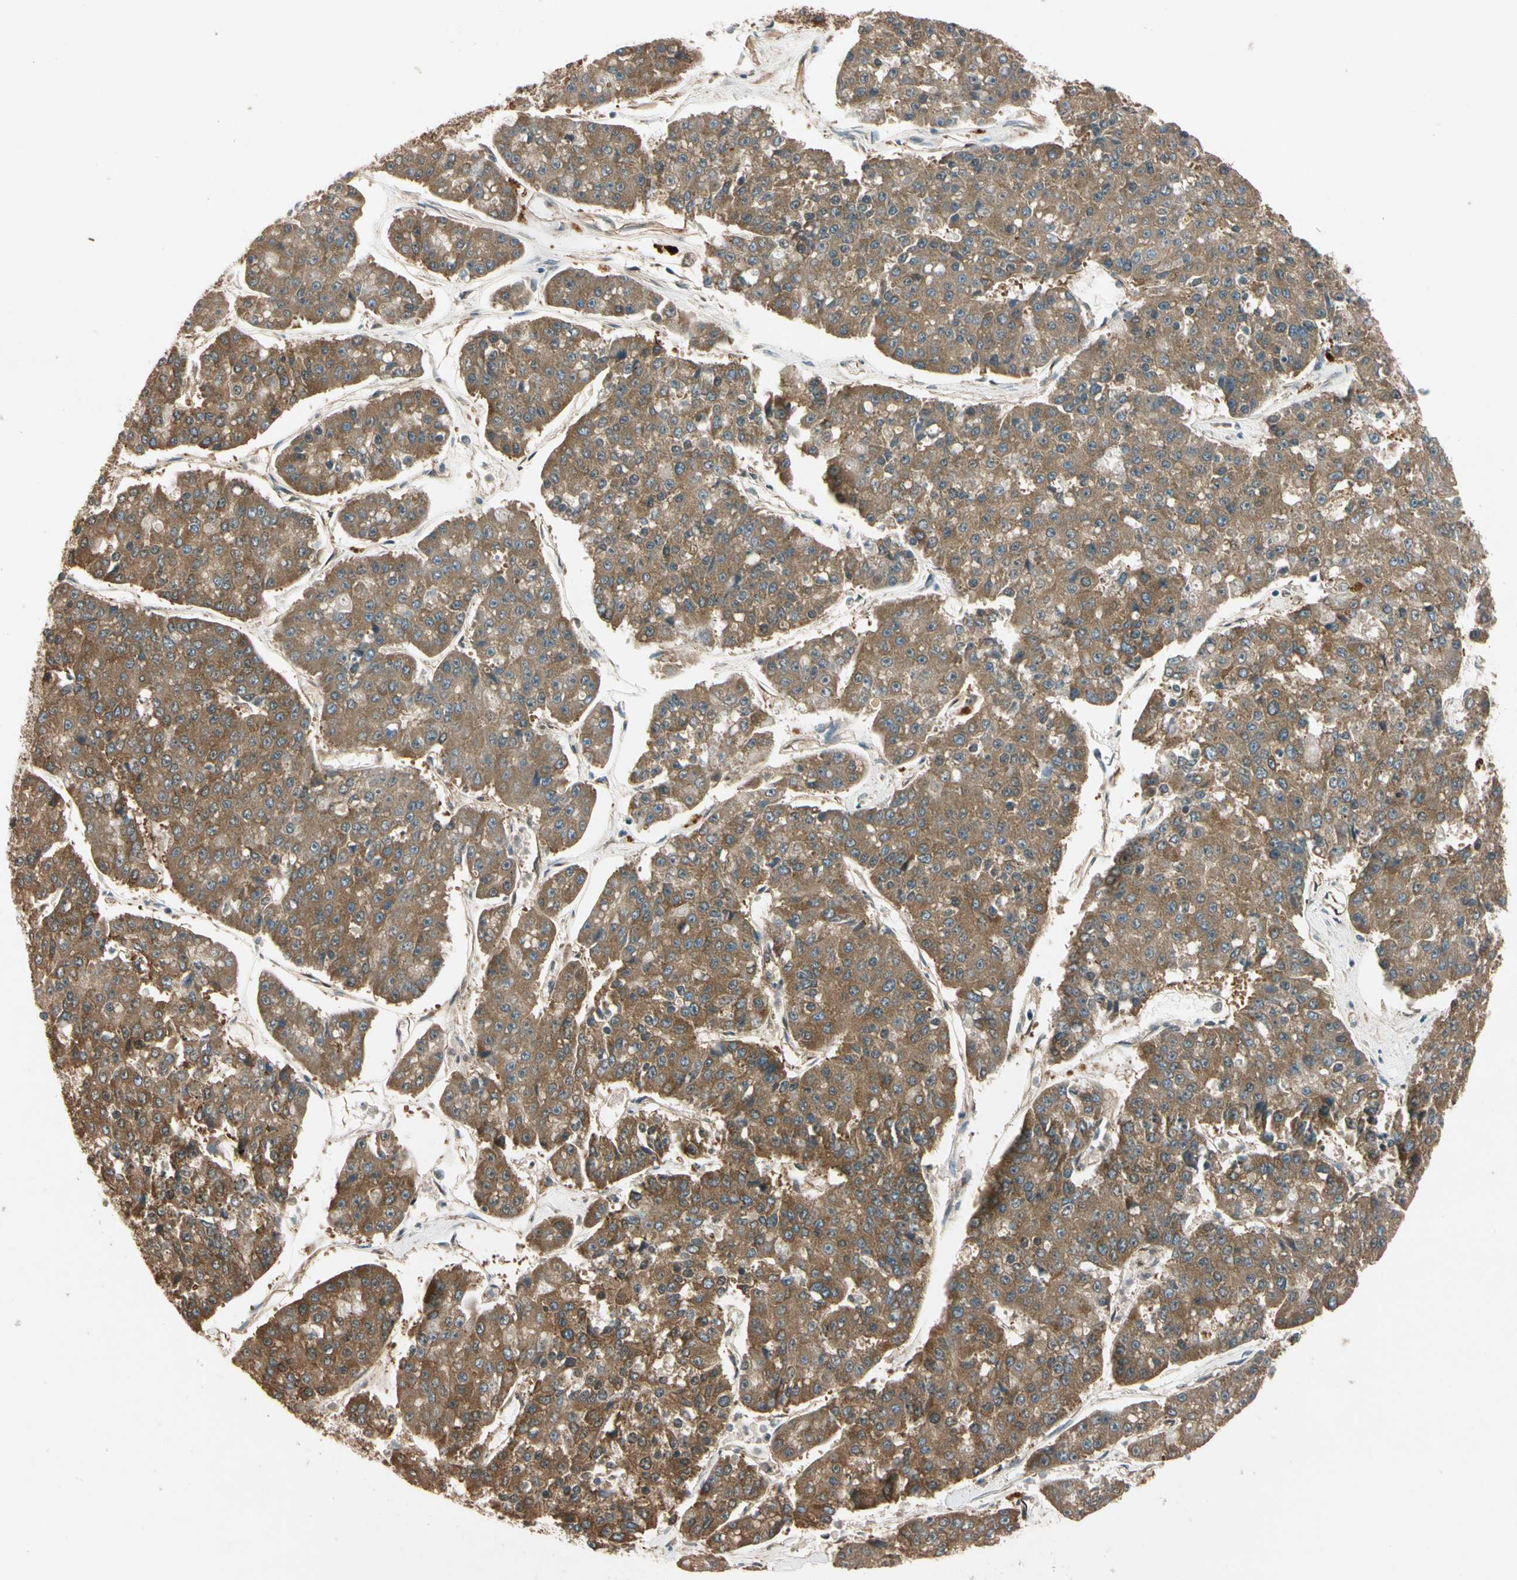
{"staining": {"intensity": "moderate", "quantity": ">75%", "location": "cytoplasmic/membranous"}, "tissue": "pancreatic cancer", "cell_type": "Tumor cells", "image_type": "cancer", "snomed": [{"axis": "morphology", "description": "Adenocarcinoma, NOS"}, {"axis": "topography", "description": "Pancreas"}], "caption": "IHC (DAB (3,3'-diaminobenzidine)) staining of human pancreatic cancer (adenocarcinoma) reveals moderate cytoplasmic/membranous protein expression in approximately >75% of tumor cells.", "gene": "ROCK2", "patient": {"sex": "male", "age": 50}}